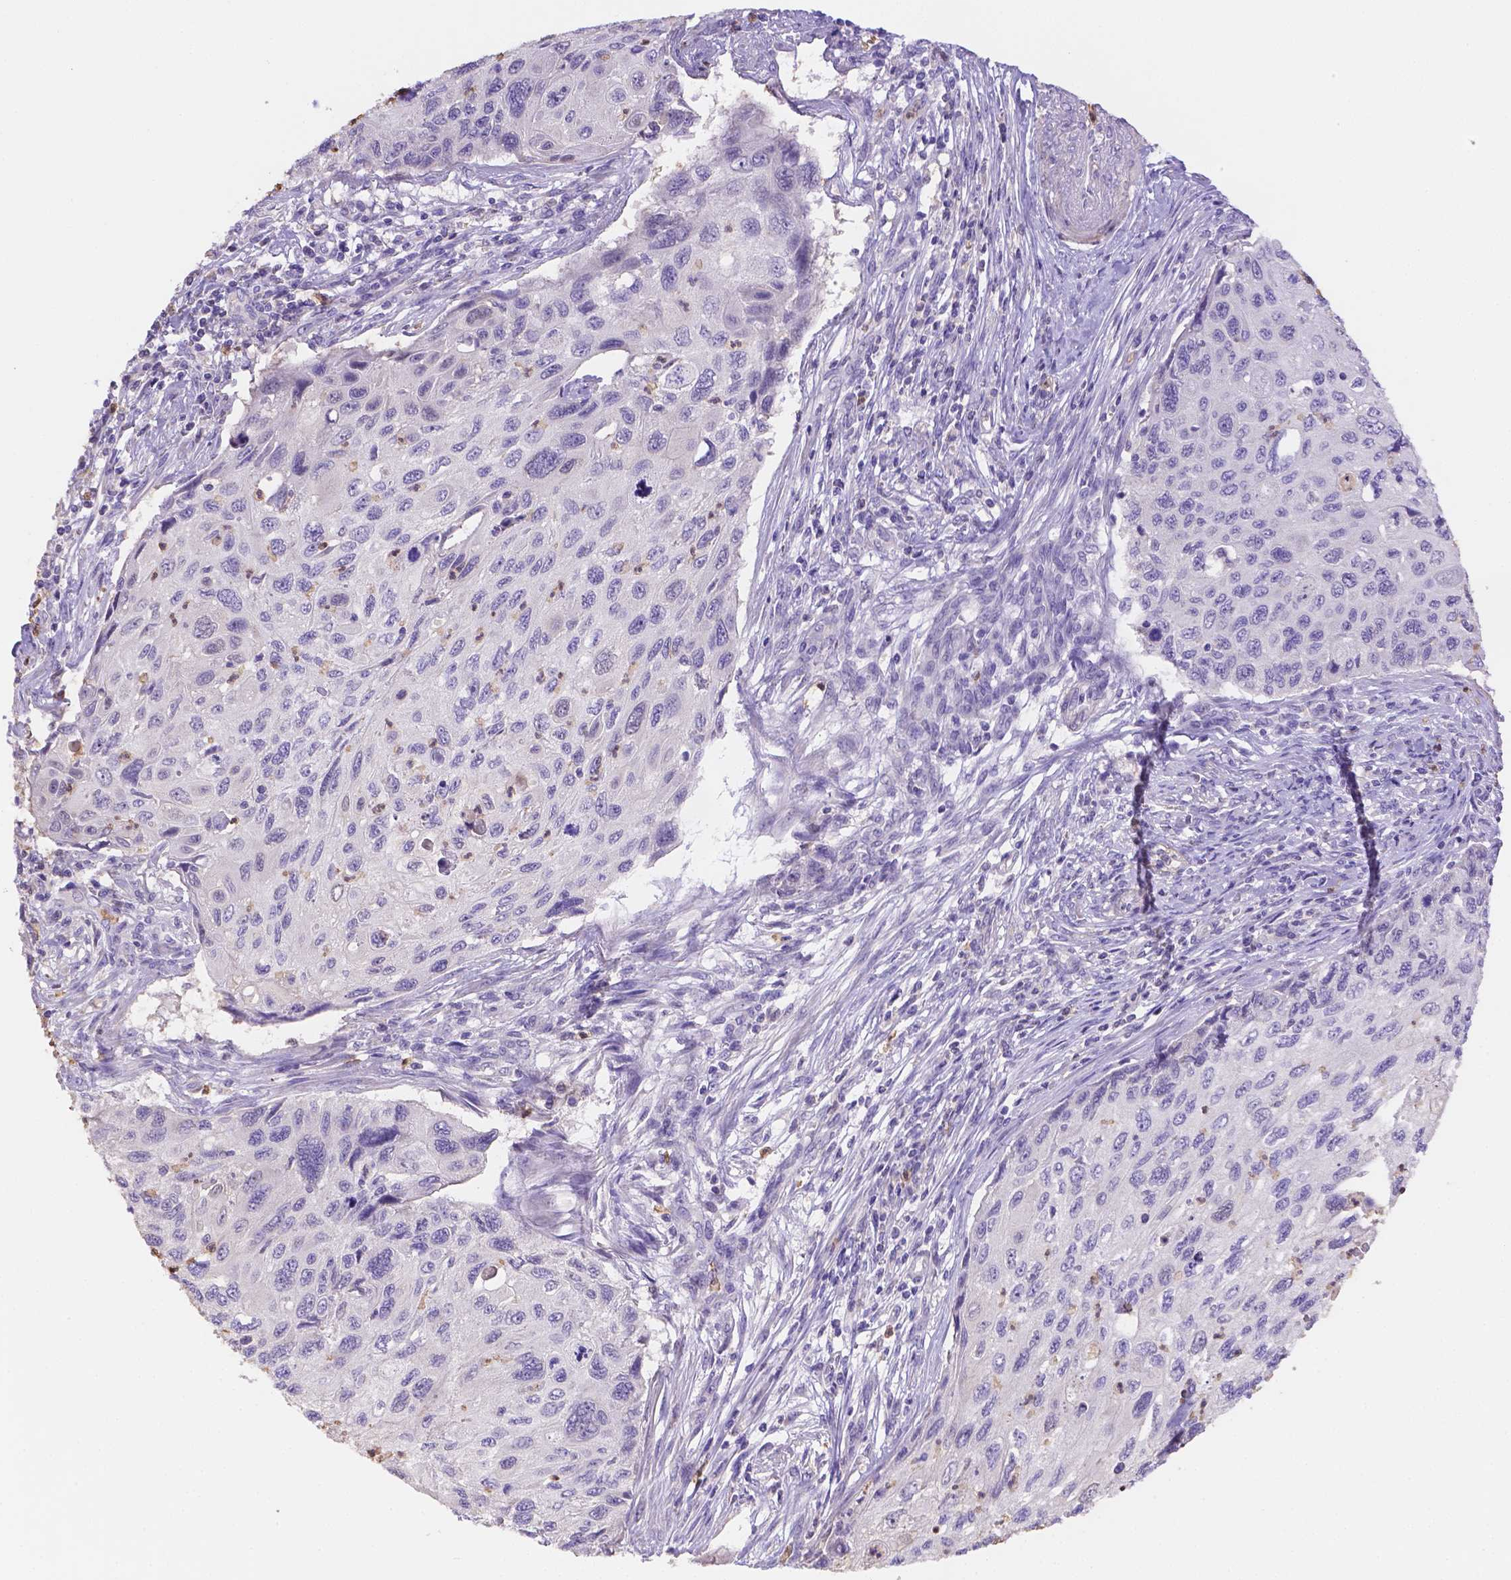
{"staining": {"intensity": "negative", "quantity": "none", "location": "none"}, "tissue": "cervical cancer", "cell_type": "Tumor cells", "image_type": "cancer", "snomed": [{"axis": "morphology", "description": "Squamous cell carcinoma, NOS"}, {"axis": "topography", "description": "Cervix"}], "caption": "Immunohistochemical staining of human cervical cancer (squamous cell carcinoma) exhibits no significant staining in tumor cells. (Stains: DAB (3,3'-diaminobenzidine) immunohistochemistry (IHC) with hematoxylin counter stain, Microscopy: brightfield microscopy at high magnification).", "gene": "NXPE2", "patient": {"sex": "female", "age": 70}}